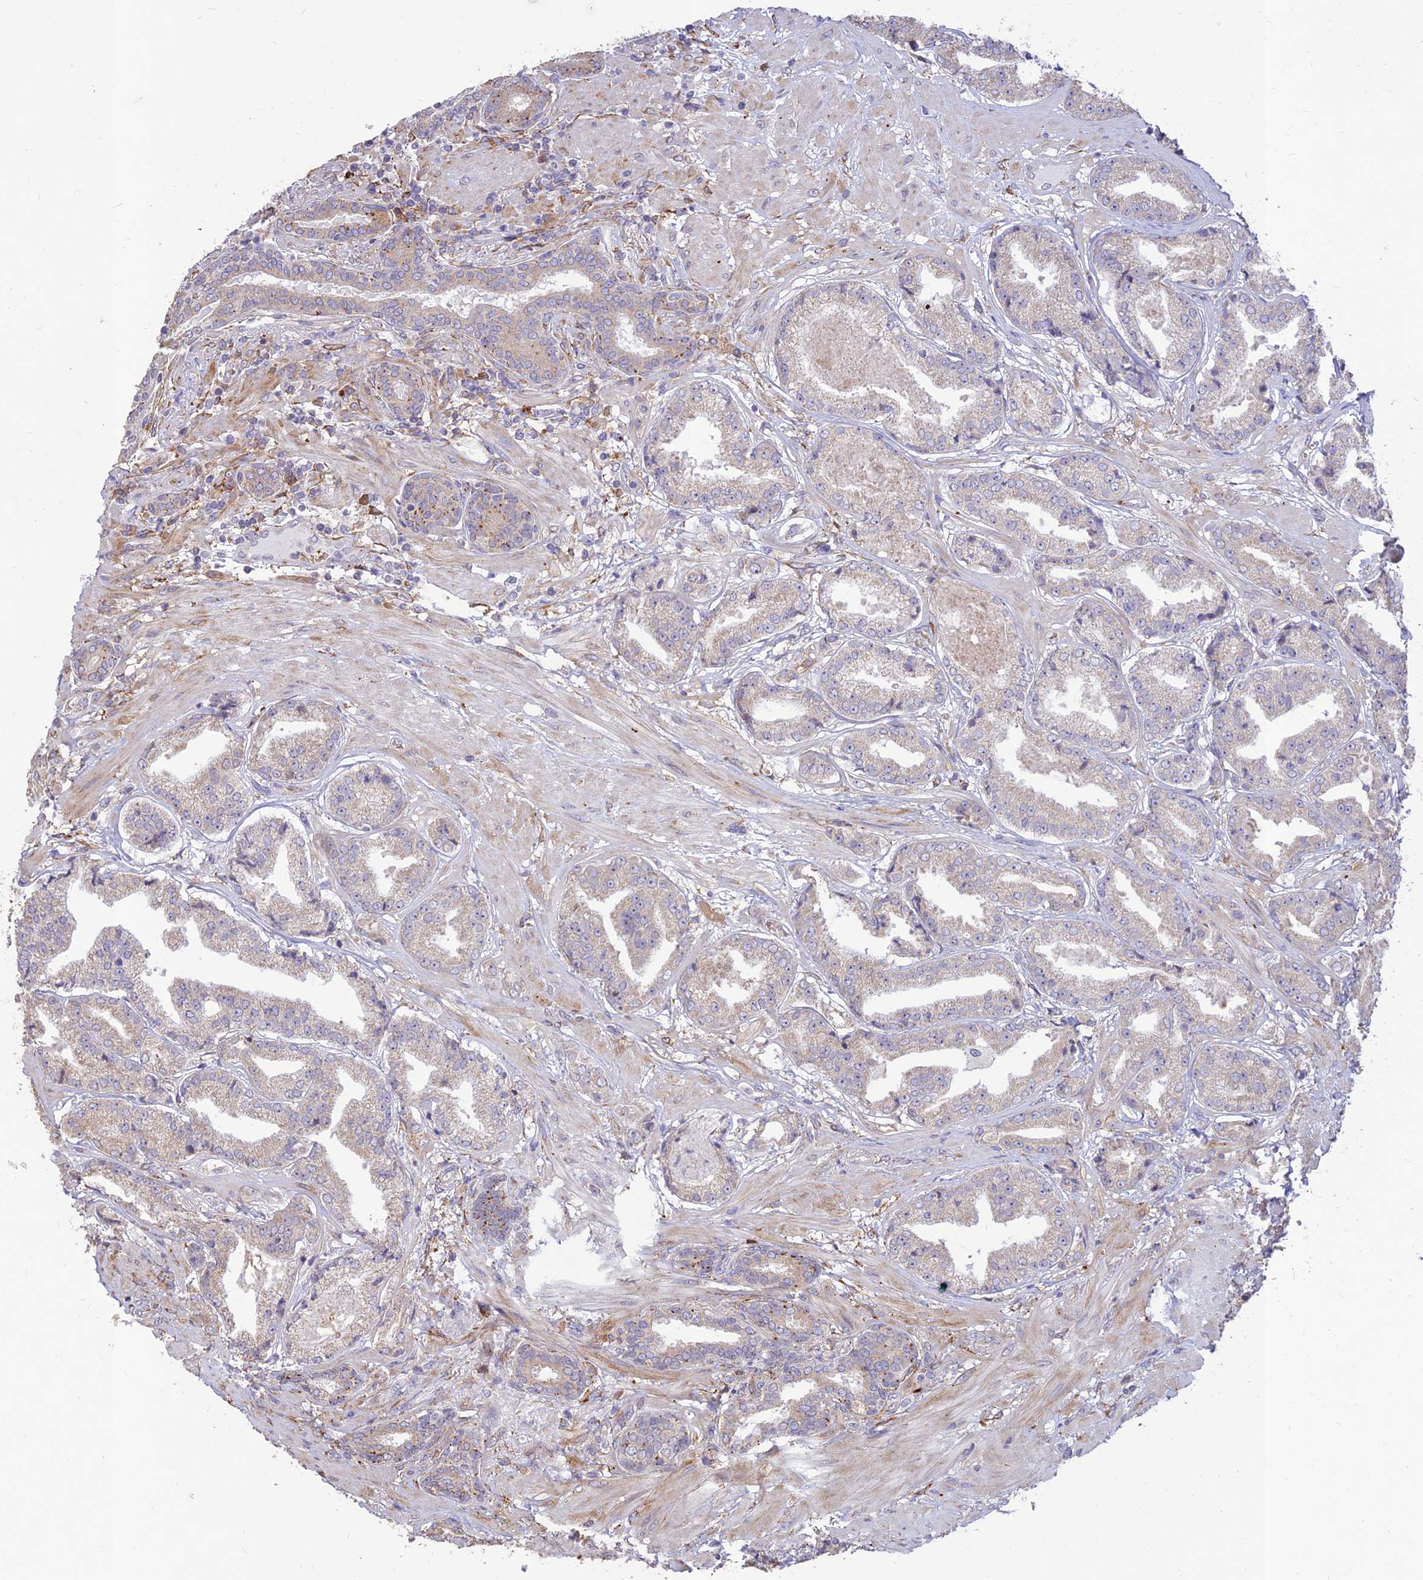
{"staining": {"intensity": "weak", "quantity": "25%-75%", "location": "cytoplasmic/membranous"}, "tissue": "prostate cancer", "cell_type": "Tumor cells", "image_type": "cancer", "snomed": [{"axis": "morphology", "description": "Adenocarcinoma, High grade"}, {"axis": "topography", "description": "Prostate"}], "caption": "Prostate high-grade adenocarcinoma stained with a brown dye exhibits weak cytoplasmic/membranous positive positivity in approximately 25%-75% of tumor cells.", "gene": "PPP1R11", "patient": {"sex": "male", "age": 63}}